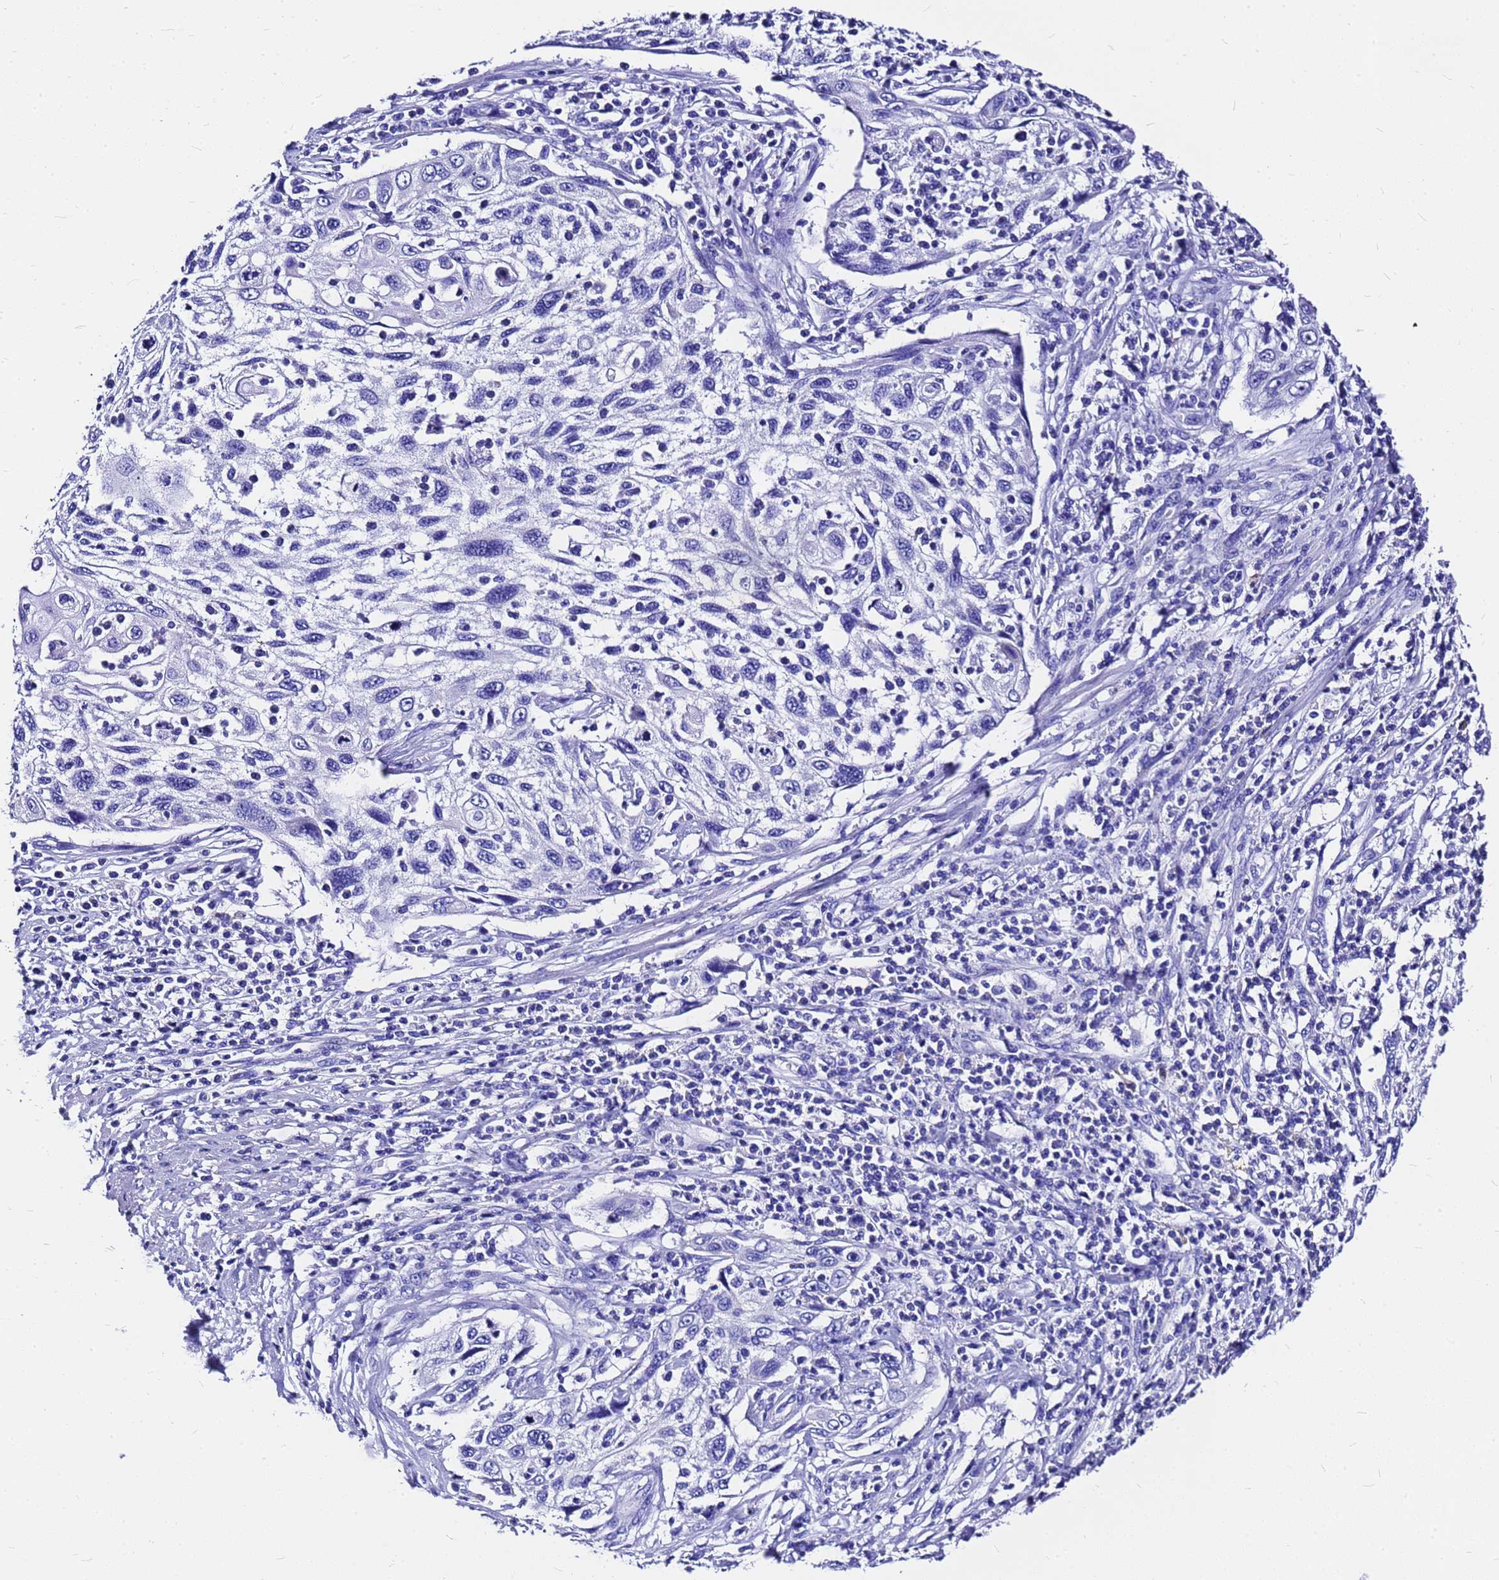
{"staining": {"intensity": "negative", "quantity": "none", "location": "none"}, "tissue": "cervical cancer", "cell_type": "Tumor cells", "image_type": "cancer", "snomed": [{"axis": "morphology", "description": "Squamous cell carcinoma, NOS"}, {"axis": "topography", "description": "Cervix"}], "caption": "An image of human cervical squamous cell carcinoma is negative for staining in tumor cells. (DAB IHC with hematoxylin counter stain).", "gene": "HERC4", "patient": {"sex": "female", "age": 70}}